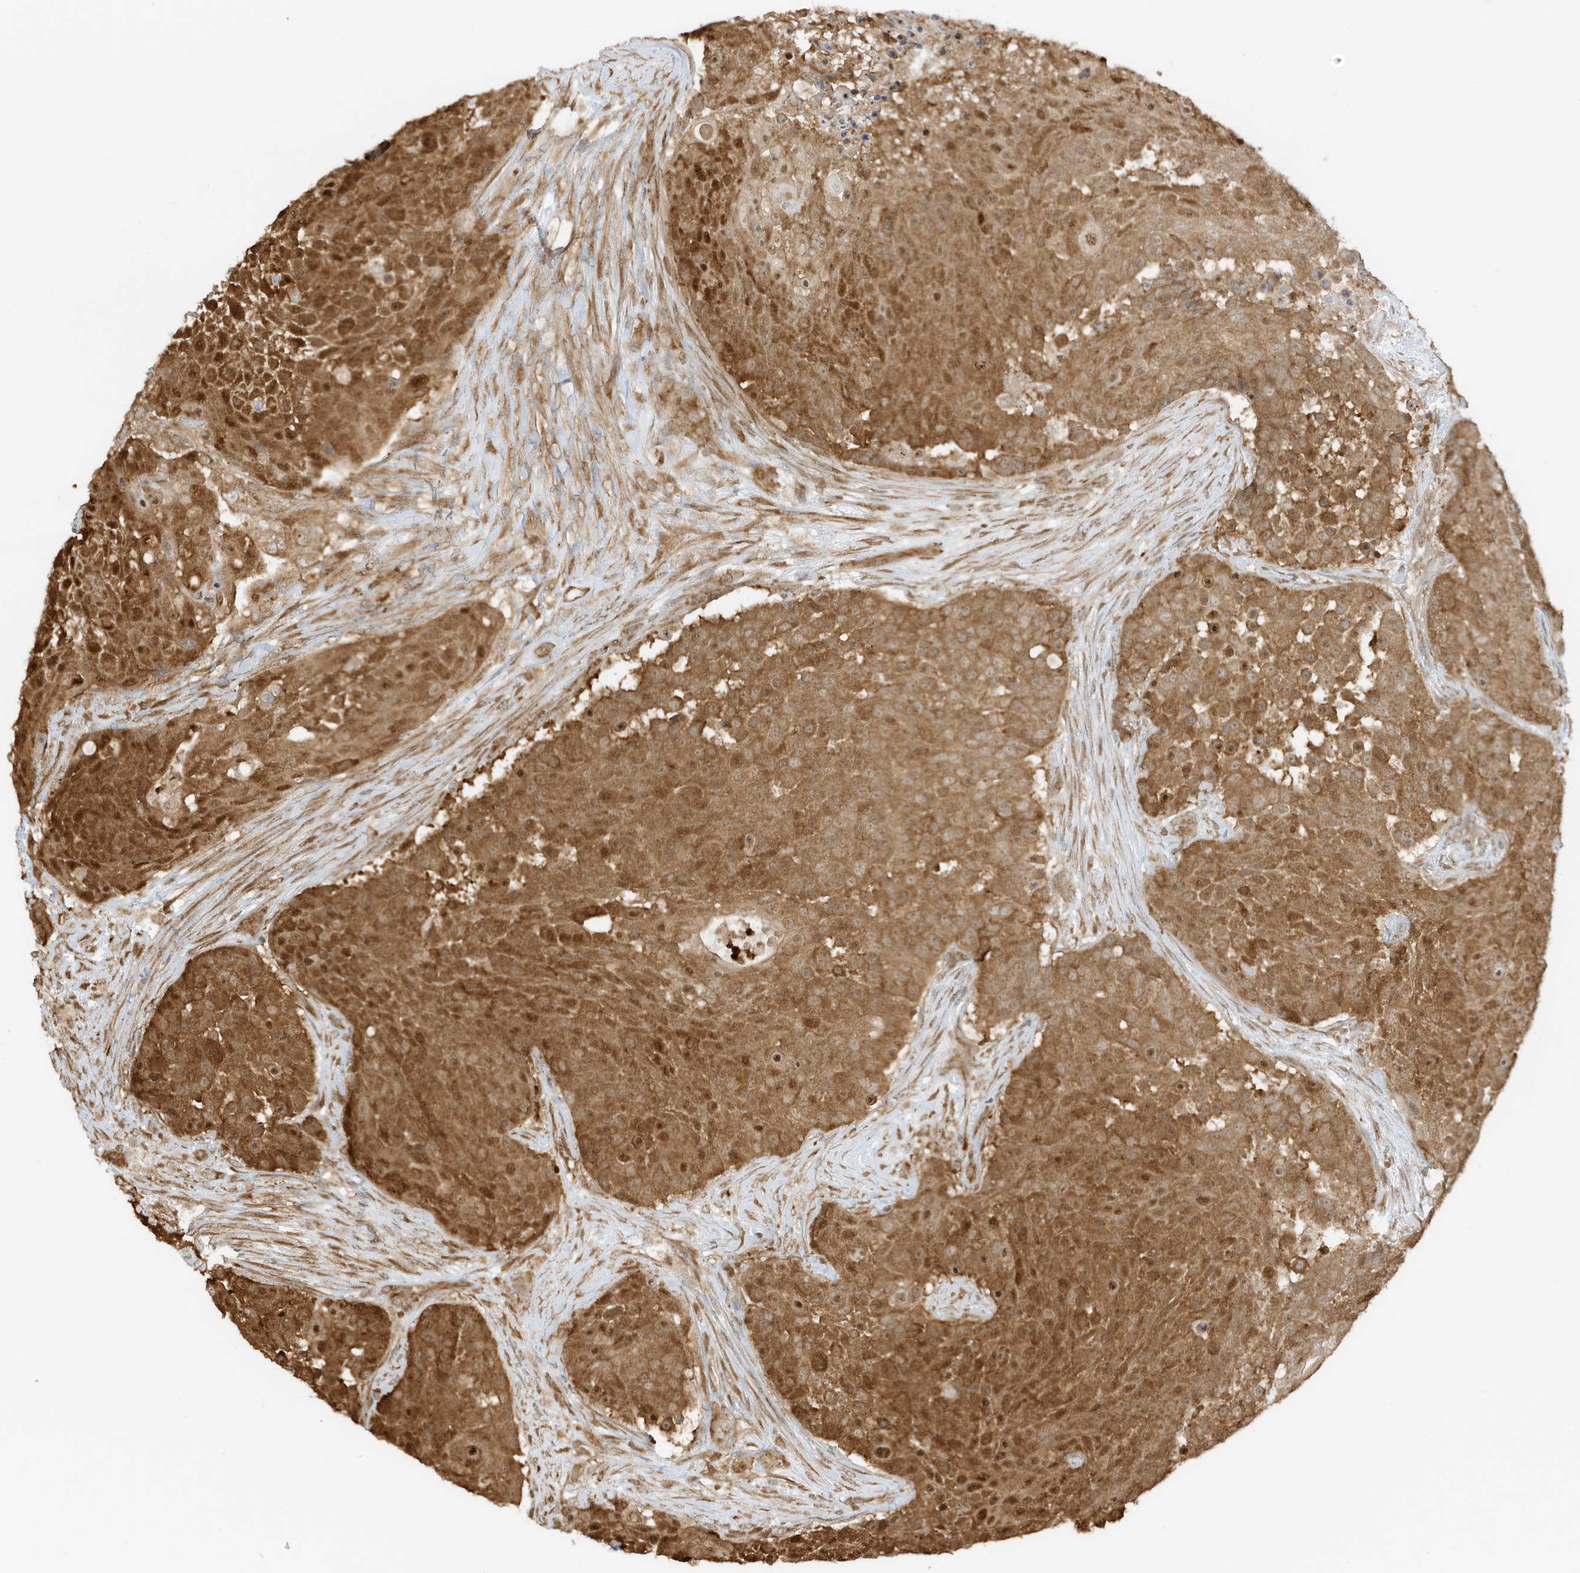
{"staining": {"intensity": "moderate", "quantity": ">75%", "location": "cytoplasmic/membranous"}, "tissue": "urothelial cancer", "cell_type": "Tumor cells", "image_type": "cancer", "snomed": [{"axis": "morphology", "description": "Urothelial carcinoma, High grade"}, {"axis": "topography", "description": "Urinary bladder"}], "caption": "About >75% of tumor cells in high-grade urothelial carcinoma show moderate cytoplasmic/membranous protein expression as visualized by brown immunohistochemical staining.", "gene": "UBAP2L", "patient": {"sex": "female", "age": 63}}